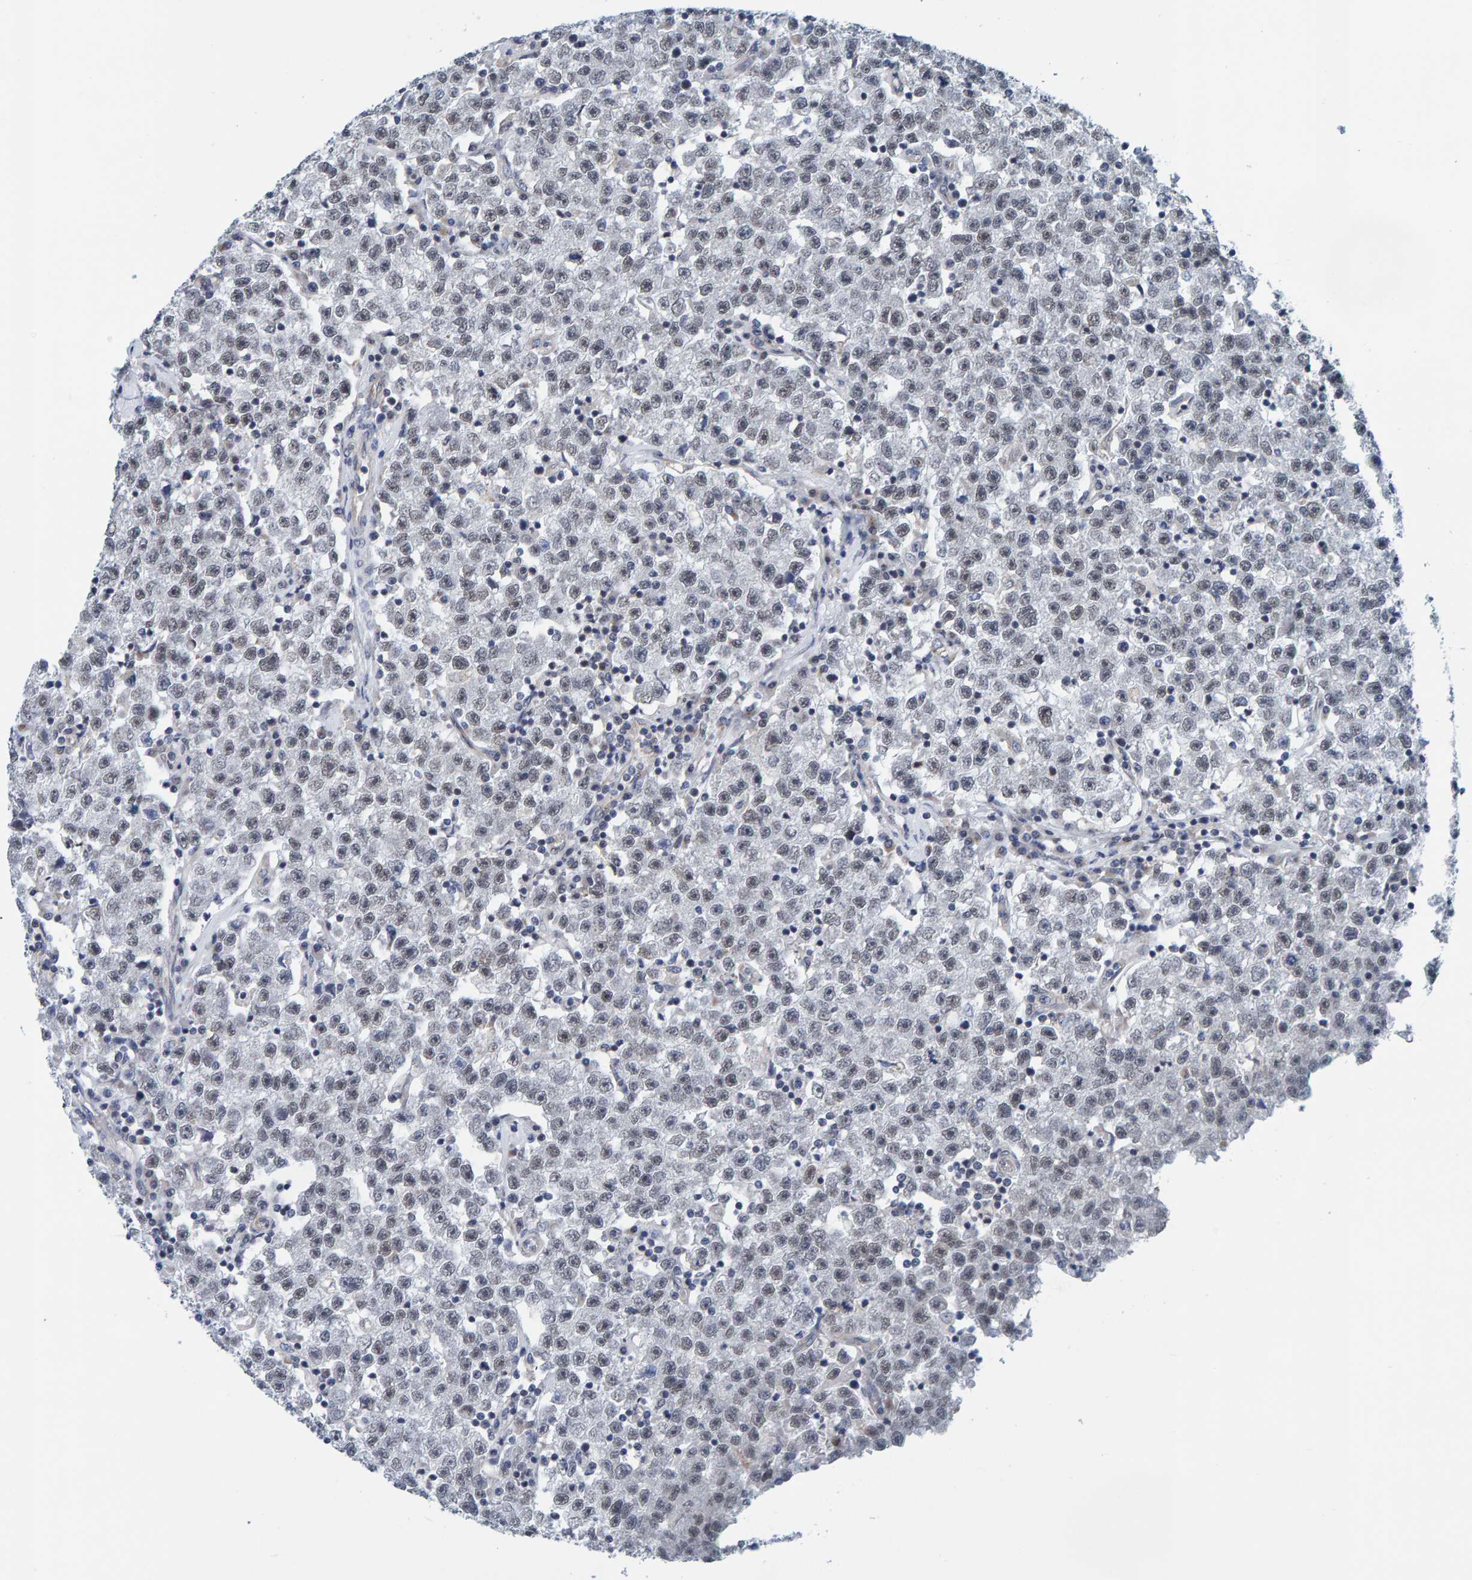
{"staining": {"intensity": "weak", "quantity": "<25%", "location": "nuclear"}, "tissue": "testis cancer", "cell_type": "Tumor cells", "image_type": "cancer", "snomed": [{"axis": "morphology", "description": "Seminoma, NOS"}, {"axis": "topography", "description": "Testis"}], "caption": "An image of testis cancer (seminoma) stained for a protein demonstrates no brown staining in tumor cells.", "gene": "SCRN2", "patient": {"sex": "male", "age": 22}}